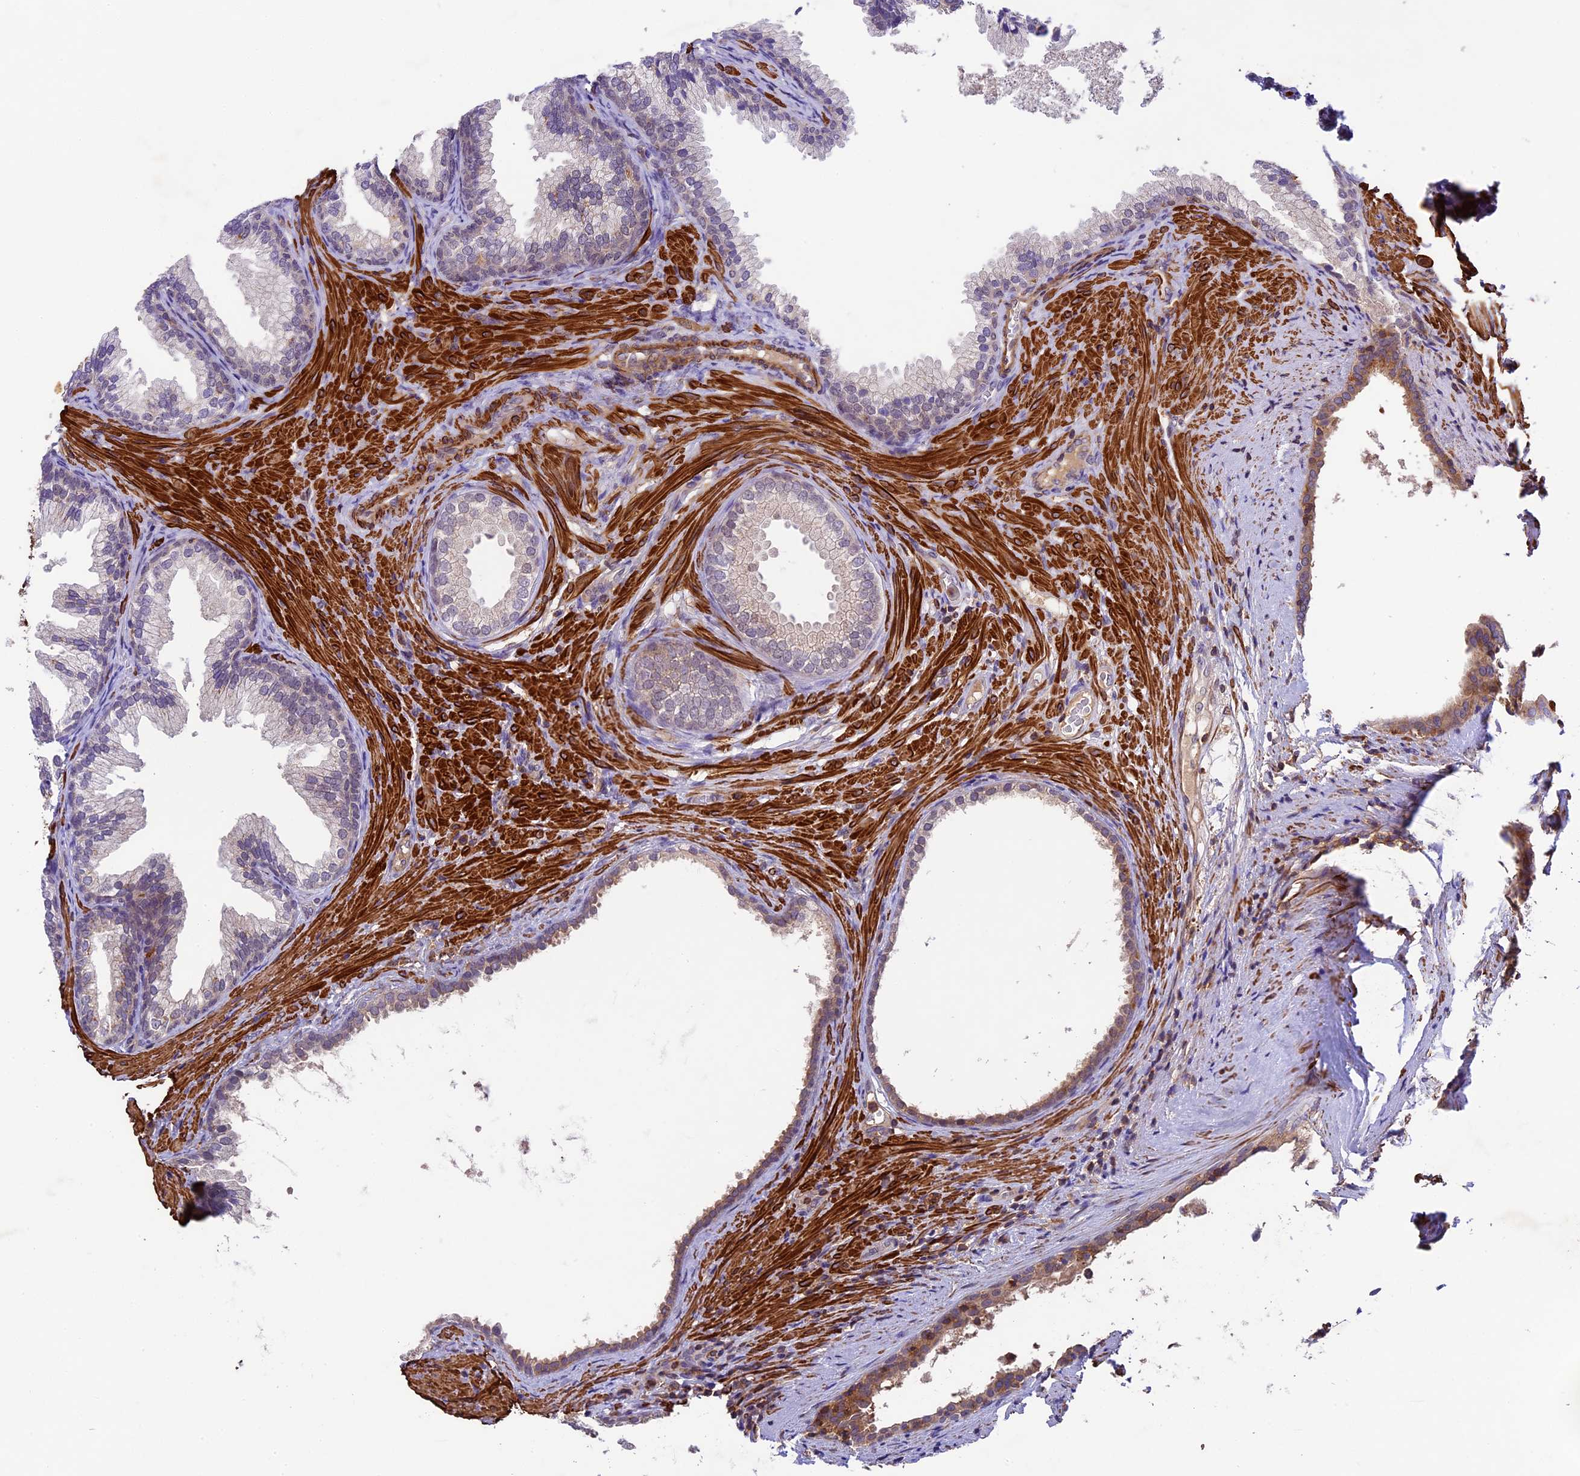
{"staining": {"intensity": "weak", "quantity": "<25%", "location": "cytoplasmic/membranous"}, "tissue": "prostate", "cell_type": "Glandular cells", "image_type": "normal", "snomed": [{"axis": "morphology", "description": "Normal tissue, NOS"}, {"axis": "topography", "description": "Prostate"}], "caption": "High power microscopy micrograph of an immunohistochemistry (IHC) histopathology image of normal prostate, revealing no significant staining in glandular cells. Brightfield microscopy of IHC stained with DAB (3,3'-diaminobenzidine) (brown) and hematoxylin (blue), captured at high magnification.", "gene": "TBC1D1", "patient": {"sex": "male", "age": 76}}